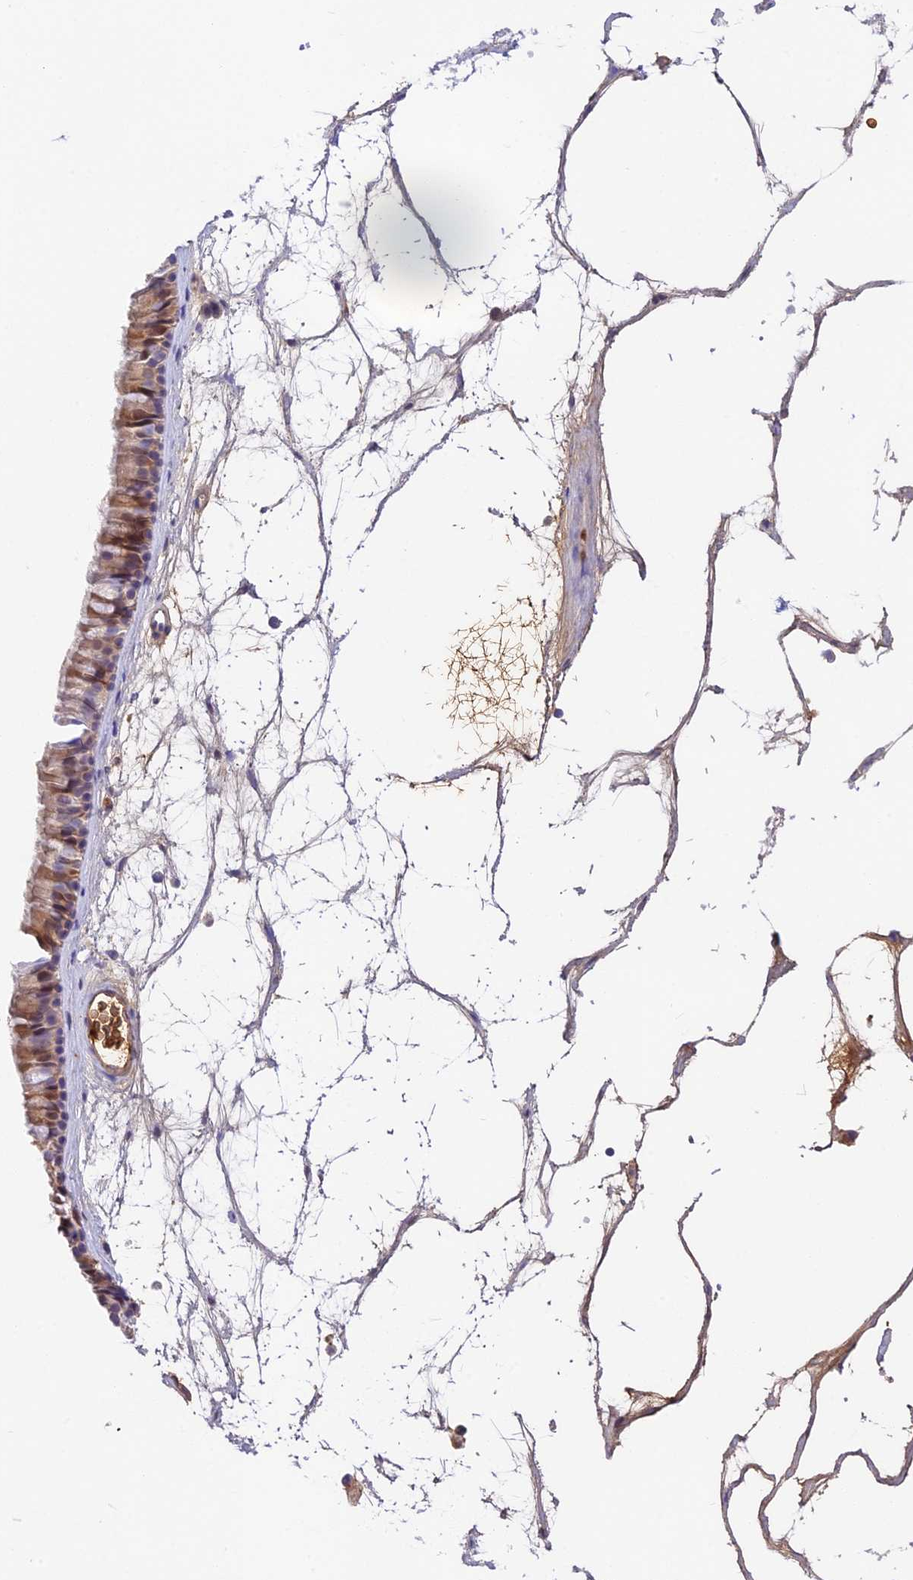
{"staining": {"intensity": "moderate", "quantity": ">75%", "location": "cytoplasmic/membranous"}, "tissue": "nasopharynx", "cell_type": "Respiratory epithelial cells", "image_type": "normal", "snomed": [{"axis": "morphology", "description": "Normal tissue, NOS"}, {"axis": "topography", "description": "Nasopharynx"}], "caption": "Protein expression analysis of unremarkable nasopharynx displays moderate cytoplasmic/membranous staining in approximately >75% of respiratory epithelial cells.", "gene": "HDHD2", "patient": {"sex": "male", "age": 64}}